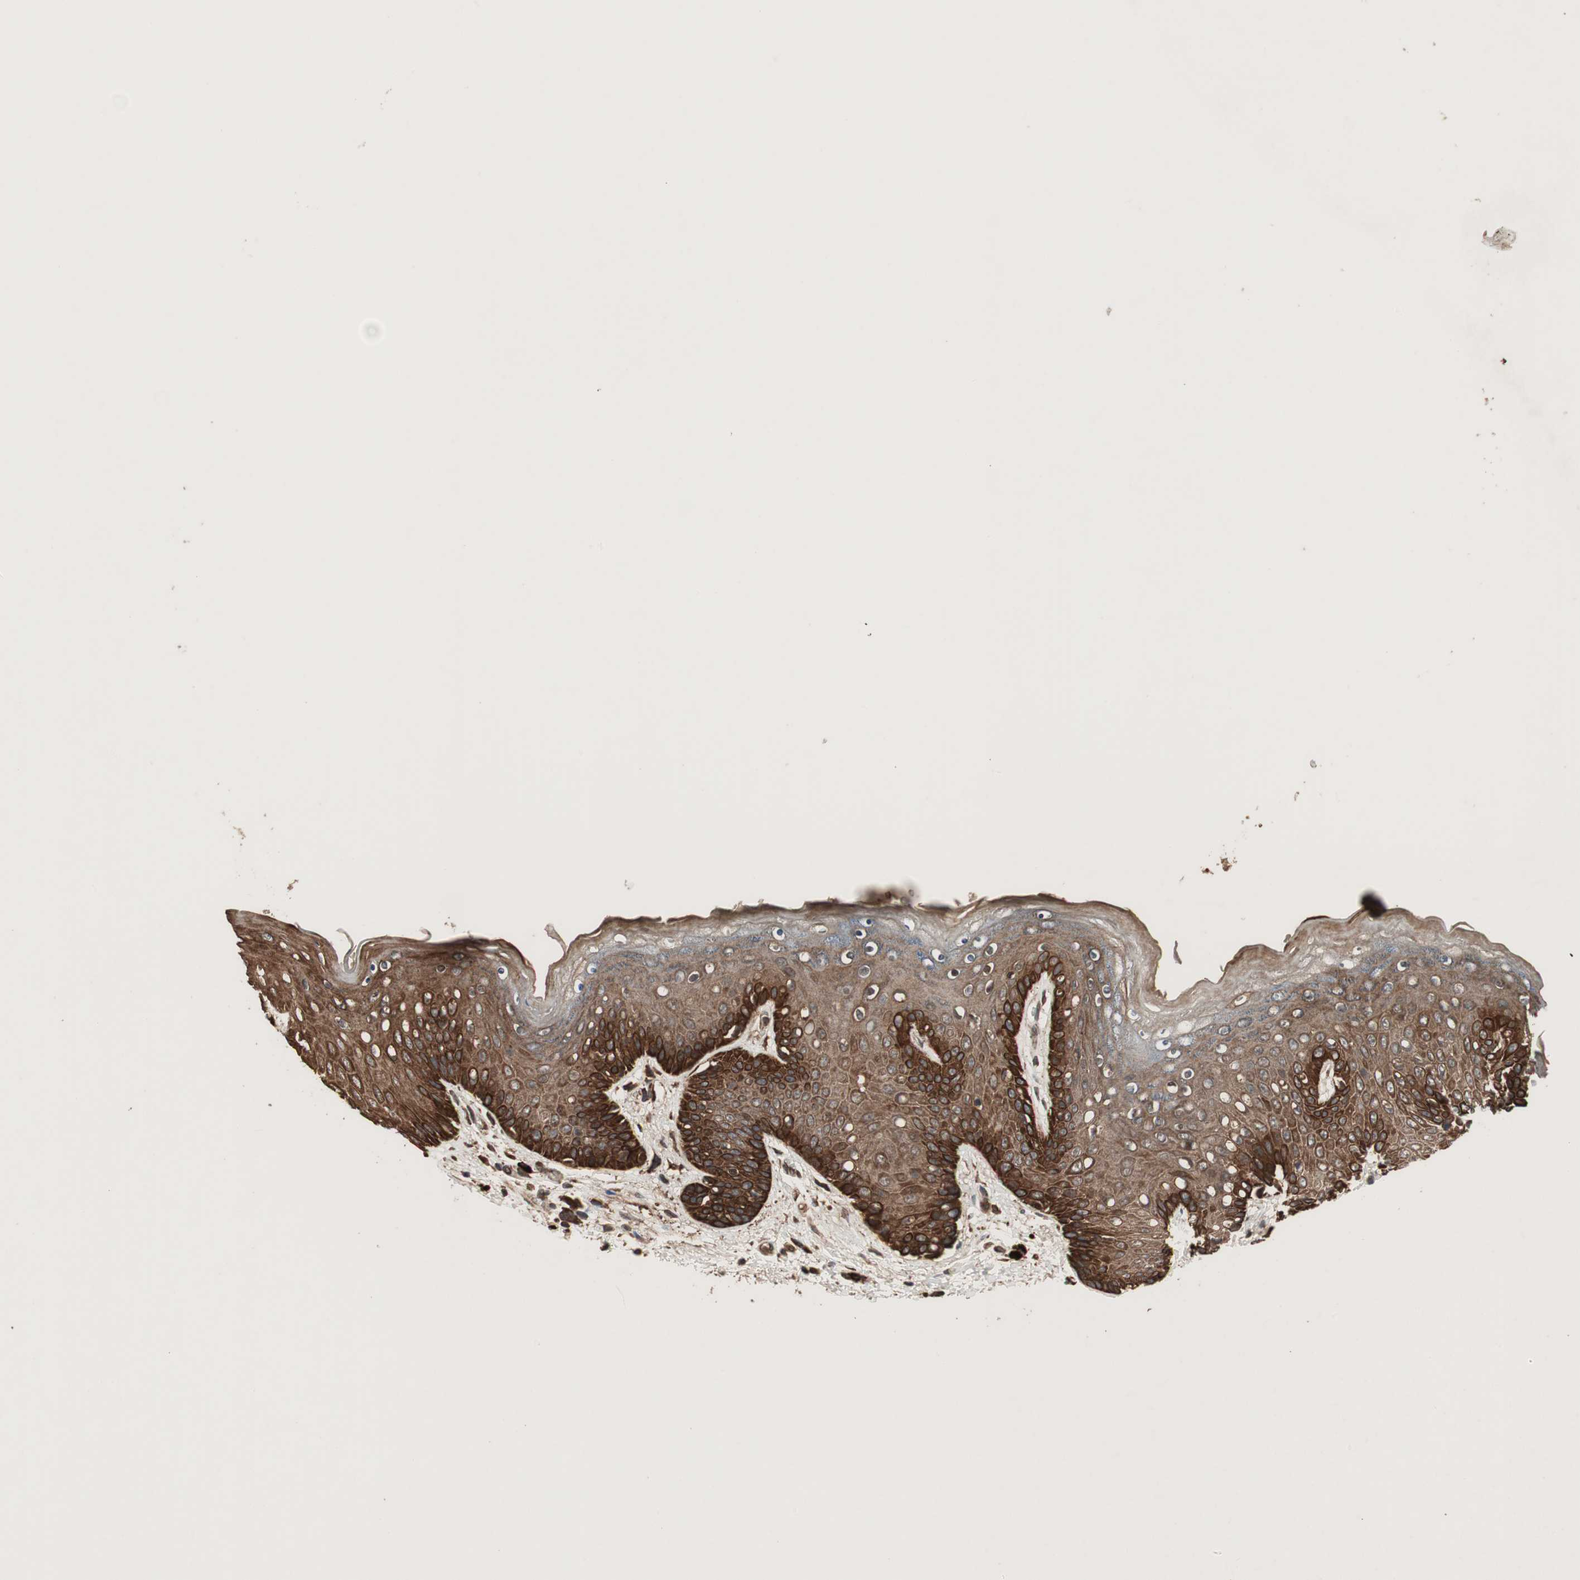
{"staining": {"intensity": "strong", "quantity": ">75%", "location": "cytoplasmic/membranous"}, "tissue": "skin", "cell_type": "Epidermal cells", "image_type": "normal", "snomed": [{"axis": "morphology", "description": "Normal tissue, NOS"}, {"axis": "topography", "description": "Anal"}], "caption": "Protein staining of benign skin shows strong cytoplasmic/membranous positivity in about >75% of epidermal cells.", "gene": "RAB1A", "patient": {"sex": "female", "age": 46}}